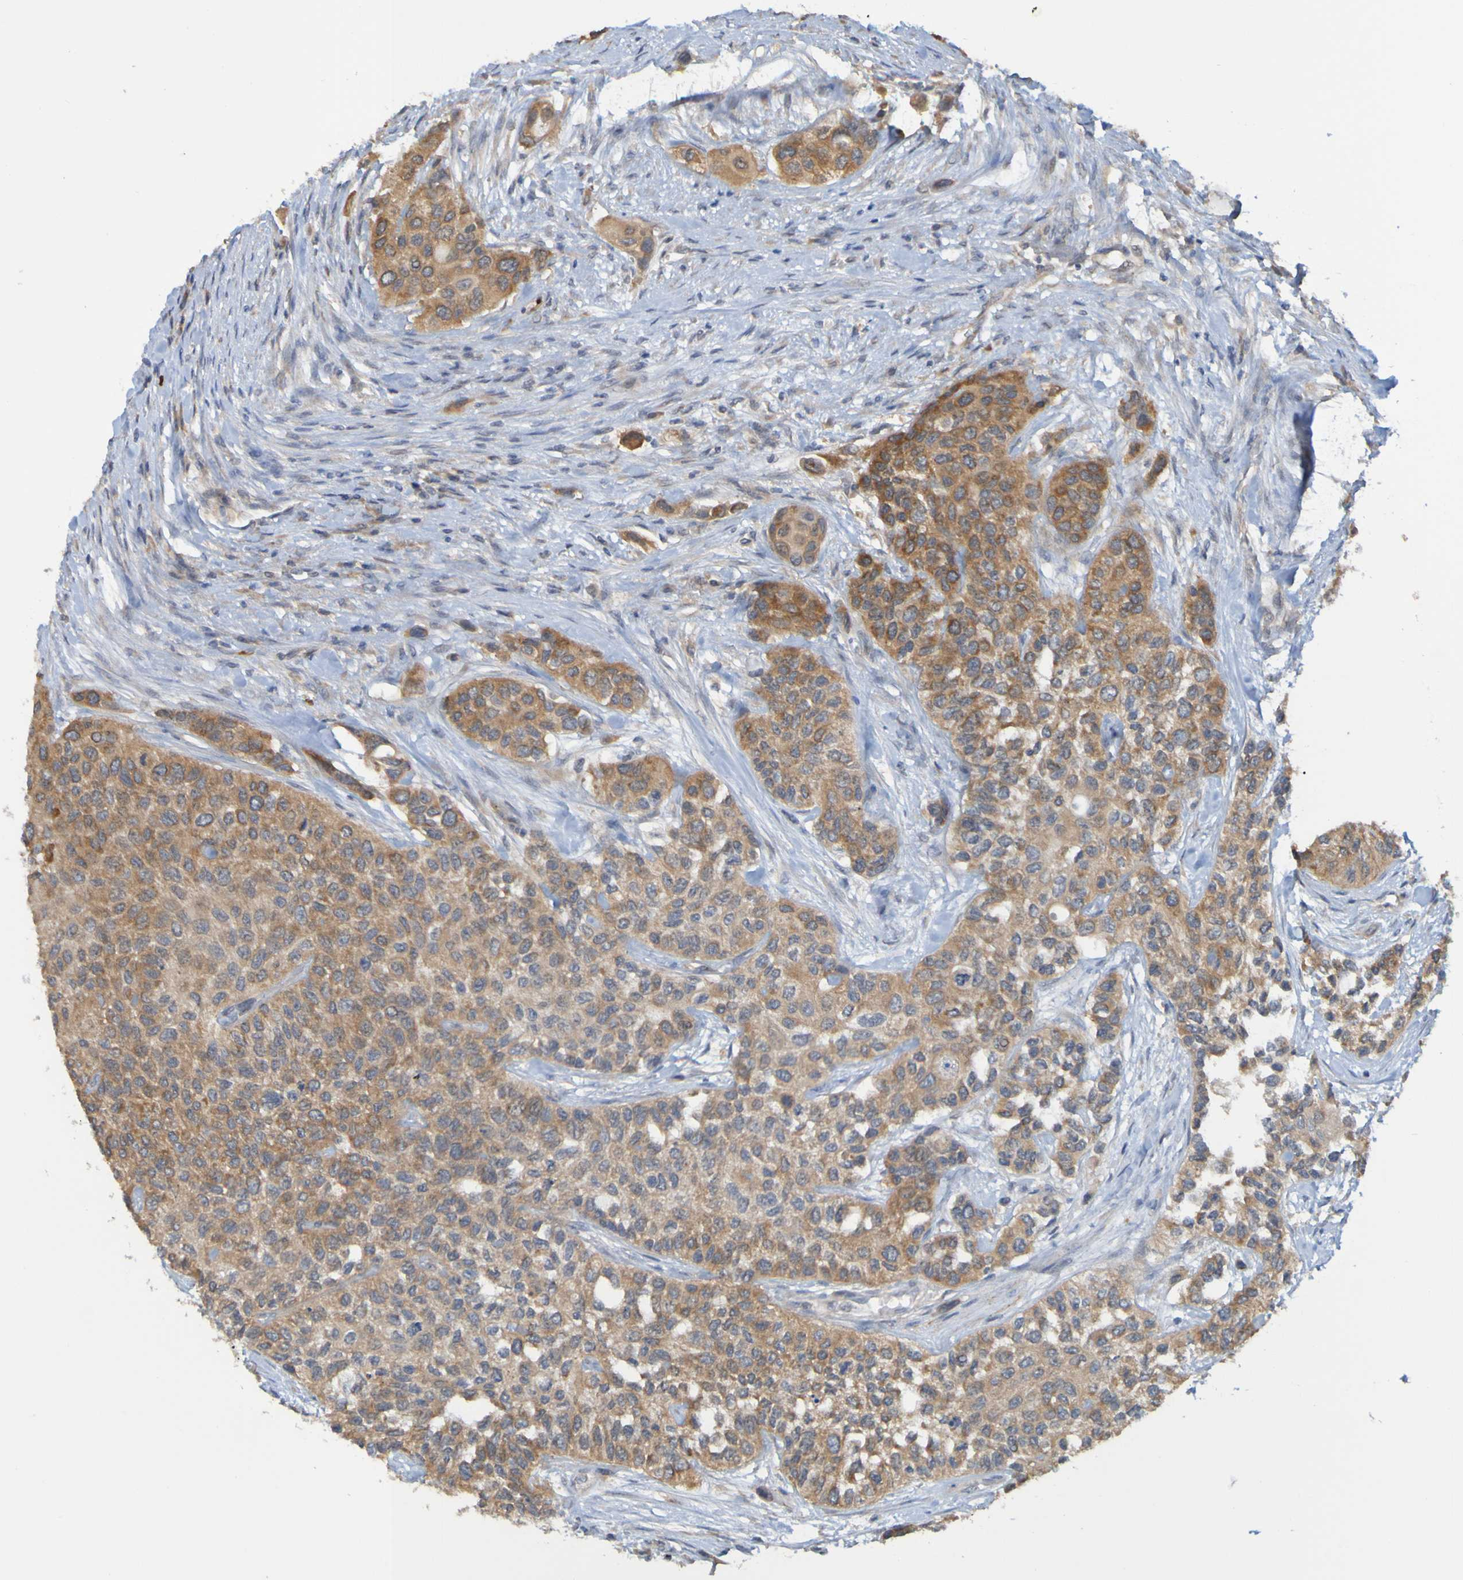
{"staining": {"intensity": "moderate", "quantity": ">75%", "location": "cytoplasmic/membranous"}, "tissue": "urothelial cancer", "cell_type": "Tumor cells", "image_type": "cancer", "snomed": [{"axis": "morphology", "description": "Urothelial carcinoma, High grade"}, {"axis": "topography", "description": "Urinary bladder"}], "caption": "Urothelial cancer was stained to show a protein in brown. There is medium levels of moderate cytoplasmic/membranous positivity in approximately >75% of tumor cells. (DAB (3,3'-diaminobenzidine) = brown stain, brightfield microscopy at high magnification).", "gene": "NAV2", "patient": {"sex": "female", "age": 56}}